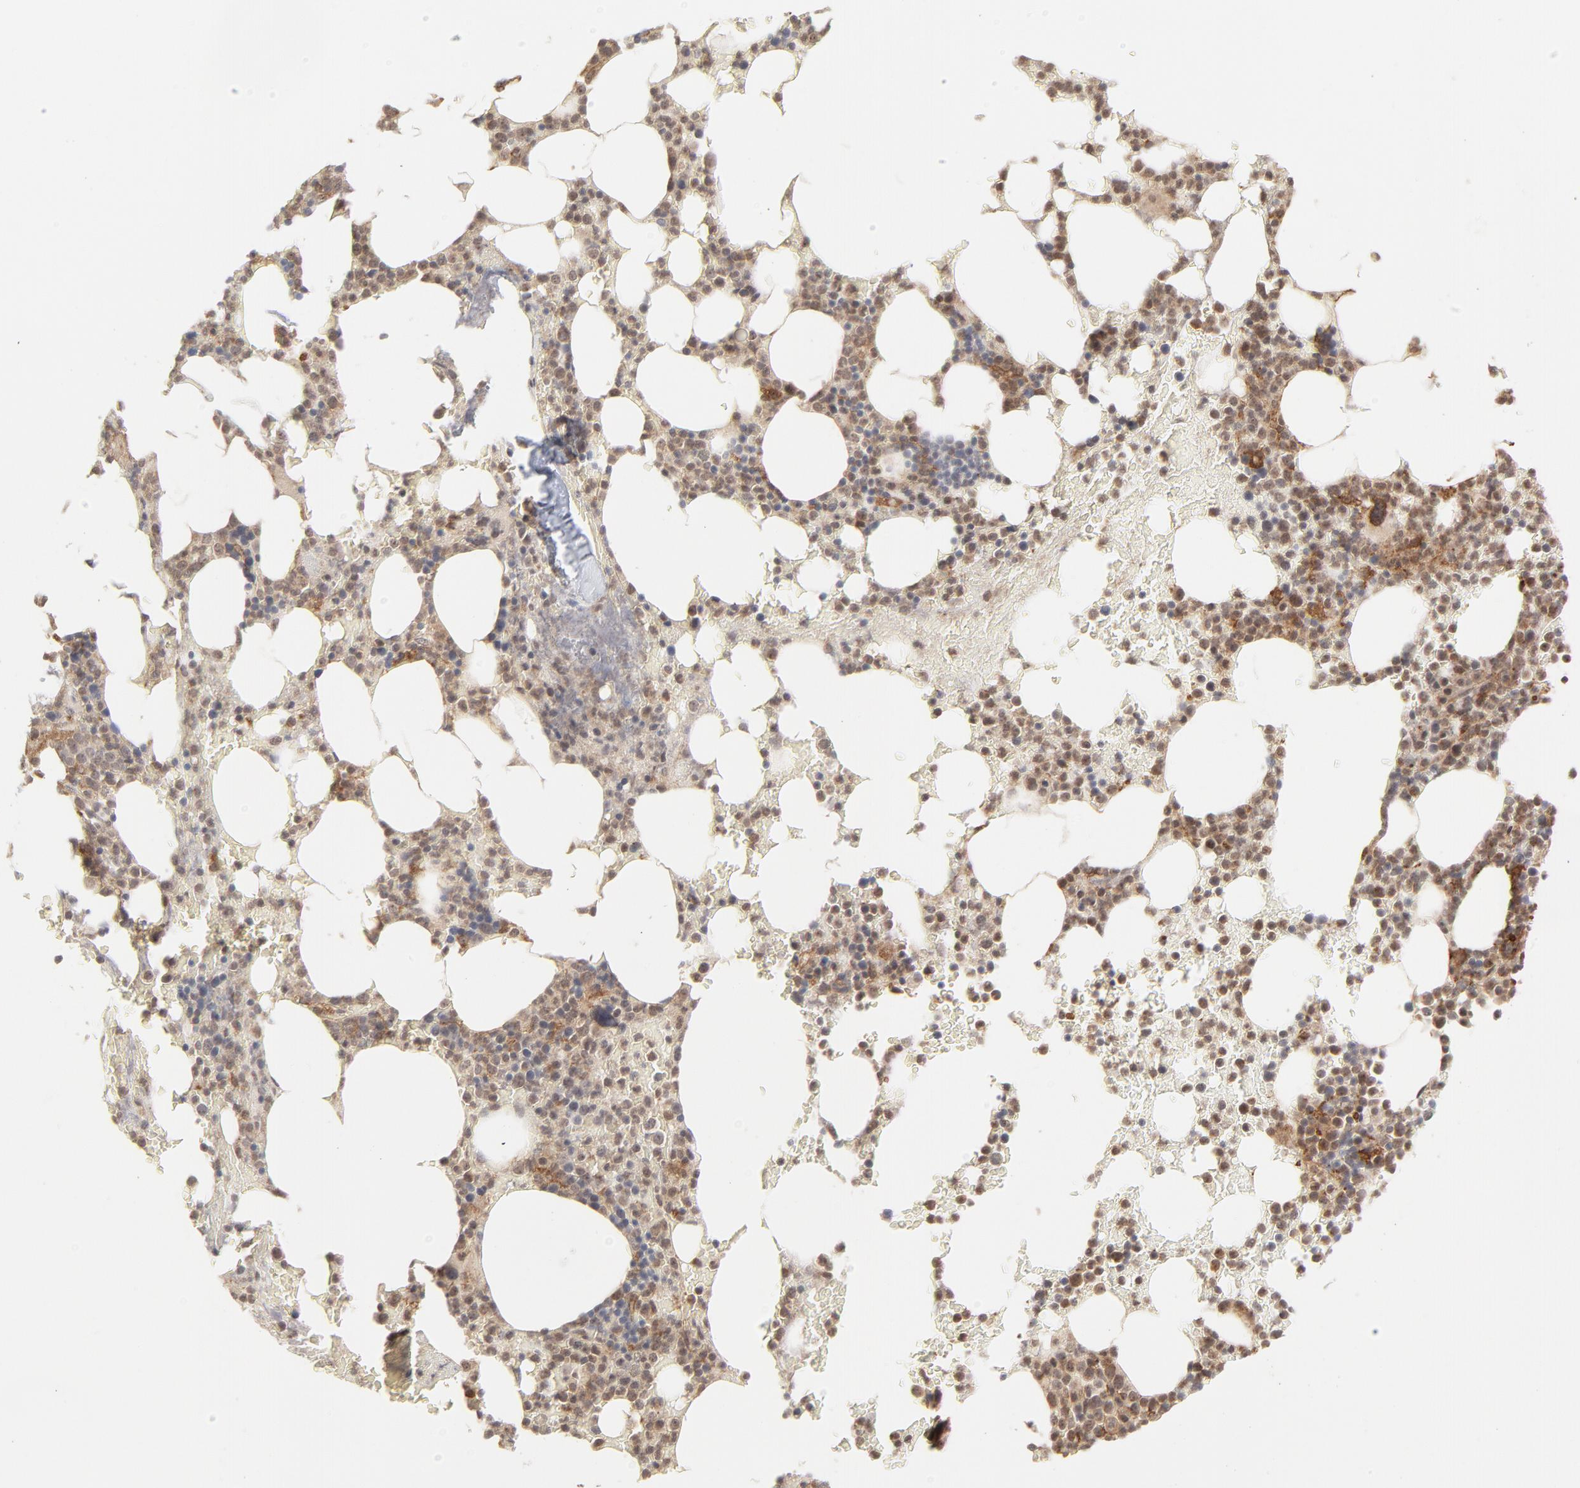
{"staining": {"intensity": "moderate", "quantity": ">75%", "location": "cytoplasmic/membranous"}, "tissue": "bone marrow", "cell_type": "Hematopoietic cells", "image_type": "normal", "snomed": [{"axis": "morphology", "description": "Normal tissue, NOS"}, {"axis": "topography", "description": "Bone marrow"}], "caption": "The immunohistochemical stain highlights moderate cytoplasmic/membranous expression in hematopoietic cells of benign bone marrow. (IHC, brightfield microscopy, high magnification).", "gene": "RAB5C", "patient": {"sex": "female", "age": 66}}